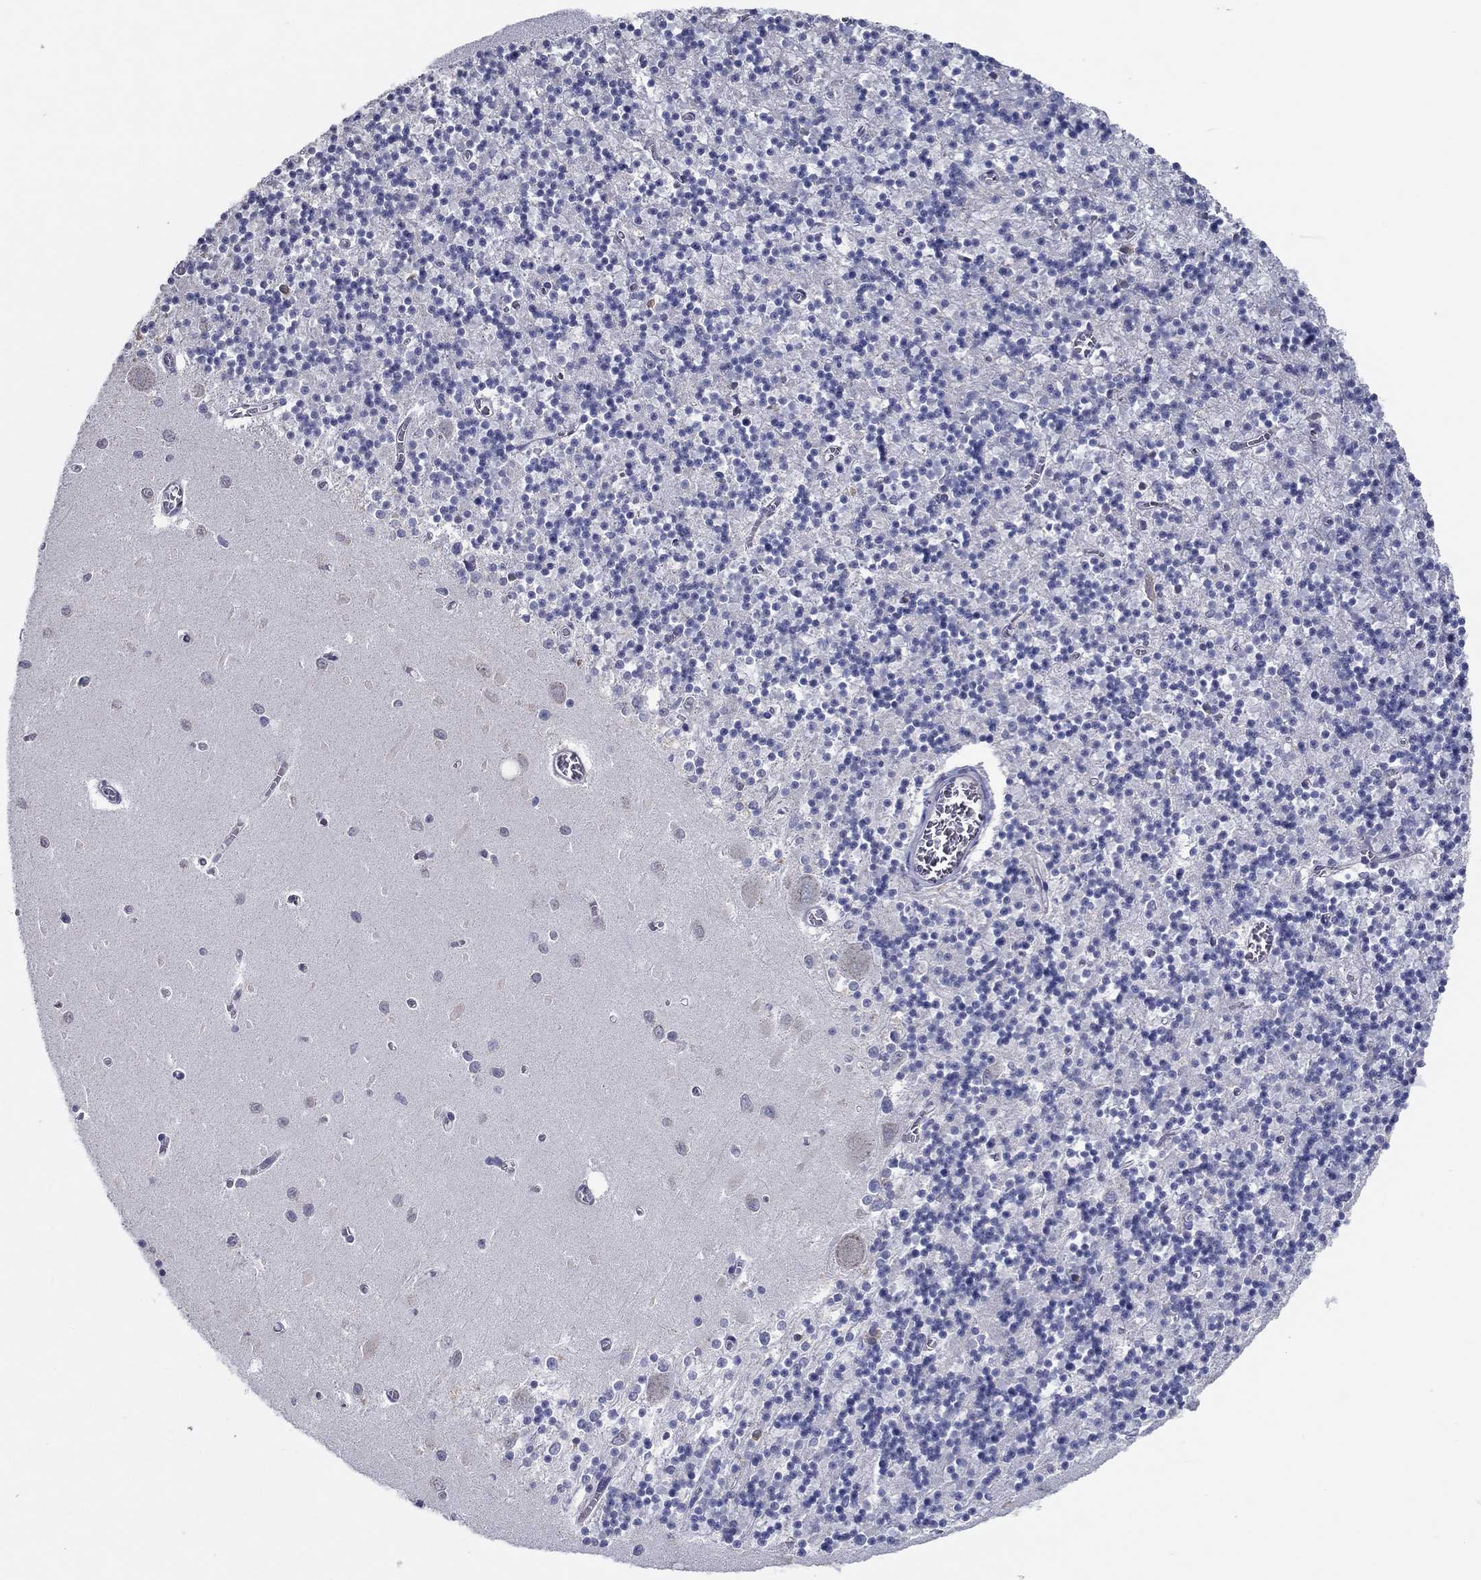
{"staining": {"intensity": "negative", "quantity": "none", "location": "none"}, "tissue": "cerebellum", "cell_type": "Cells in granular layer", "image_type": "normal", "snomed": [{"axis": "morphology", "description": "Normal tissue, NOS"}, {"axis": "topography", "description": "Cerebellum"}], "caption": "Immunohistochemistry histopathology image of normal cerebellum stained for a protein (brown), which demonstrates no expression in cells in granular layer.", "gene": "ERMP1", "patient": {"sex": "female", "age": 64}}